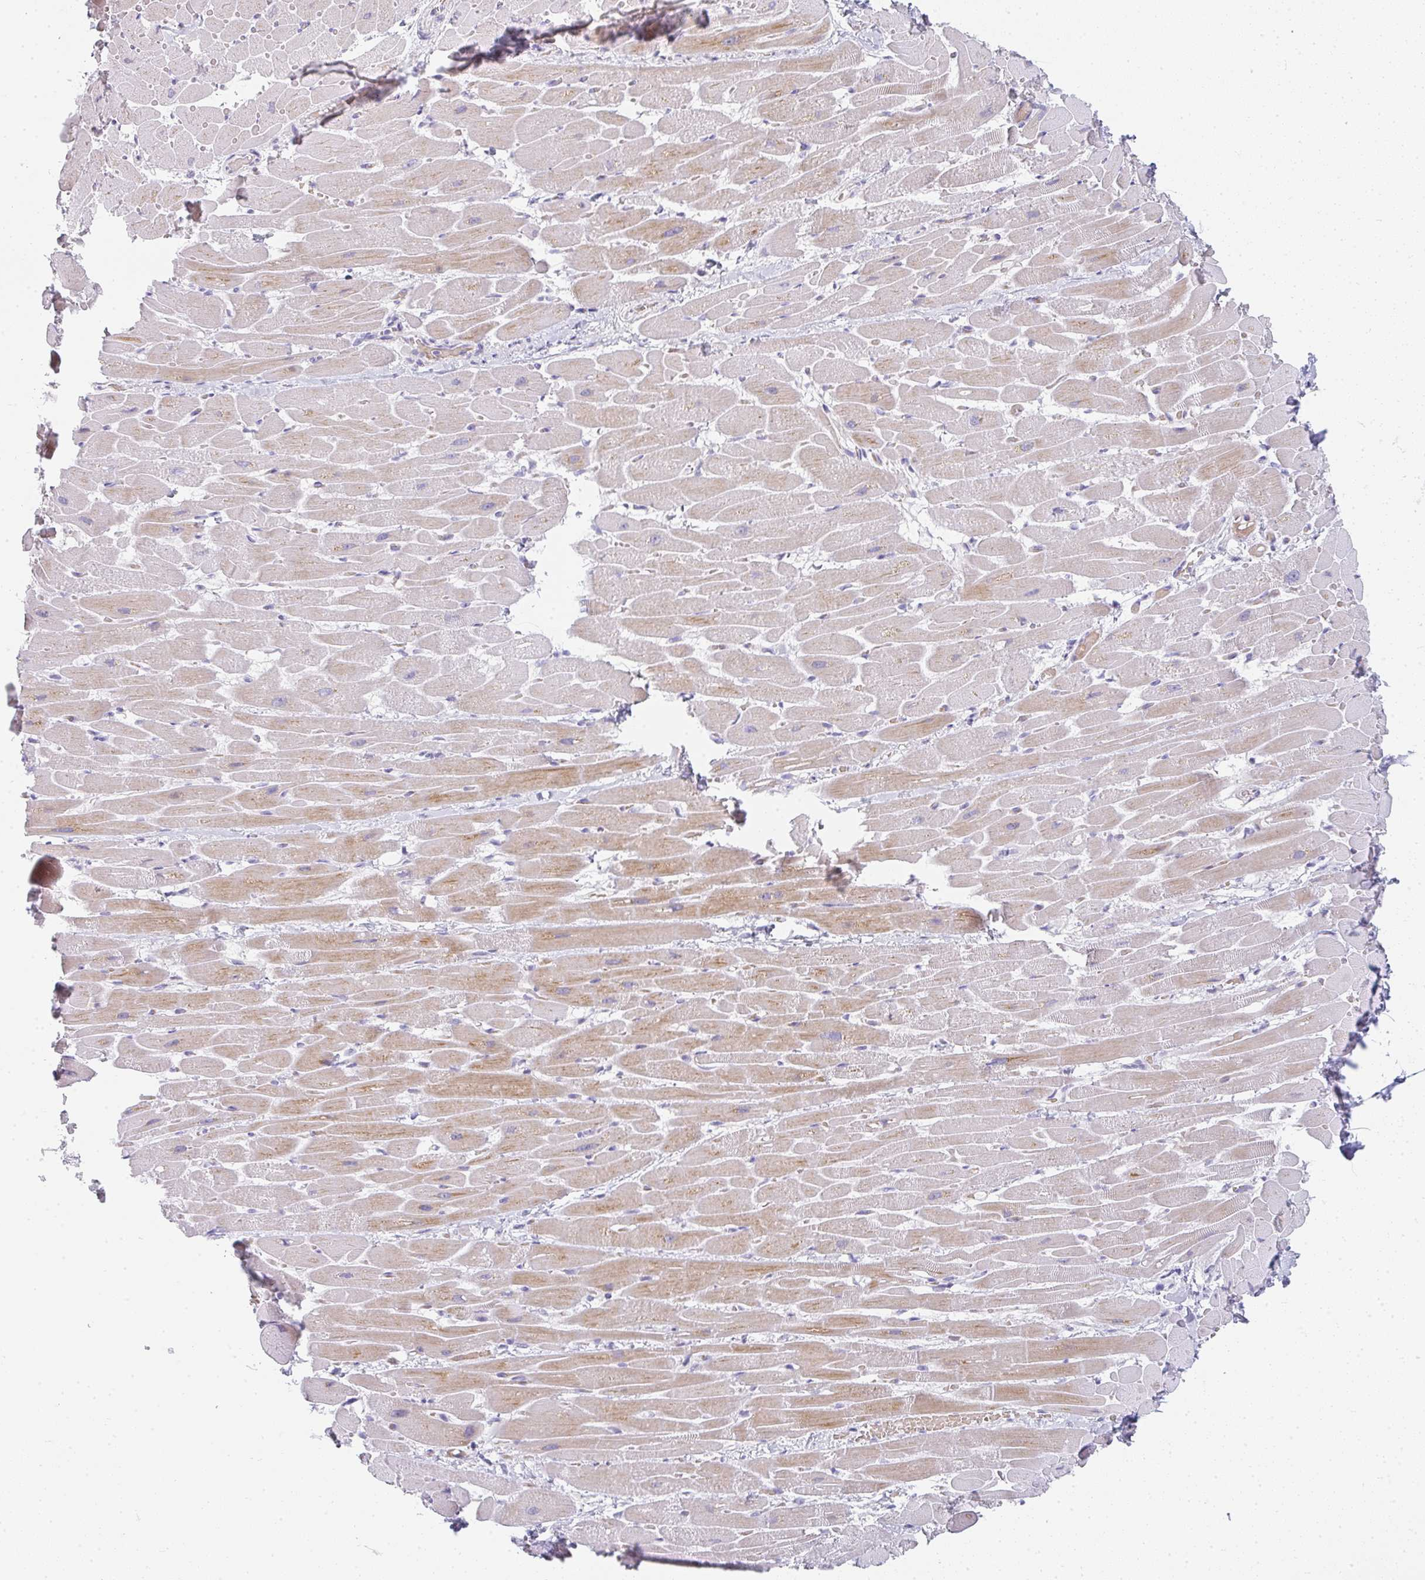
{"staining": {"intensity": "moderate", "quantity": "<25%", "location": "cytoplasmic/membranous"}, "tissue": "heart muscle", "cell_type": "Cardiomyocytes", "image_type": "normal", "snomed": [{"axis": "morphology", "description": "Normal tissue, NOS"}, {"axis": "topography", "description": "Heart"}], "caption": "Protein staining of benign heart muscle demonstrates moderate cytoplasmic/membranous expression in about <25% of cardiomyocytes. Using DAB (brown) and hematoxylin (blue) stains, captured at high magnification using brightfield microscopy.", "gene": "NEU2", "patient": {"sex": "male", "age": 37}}